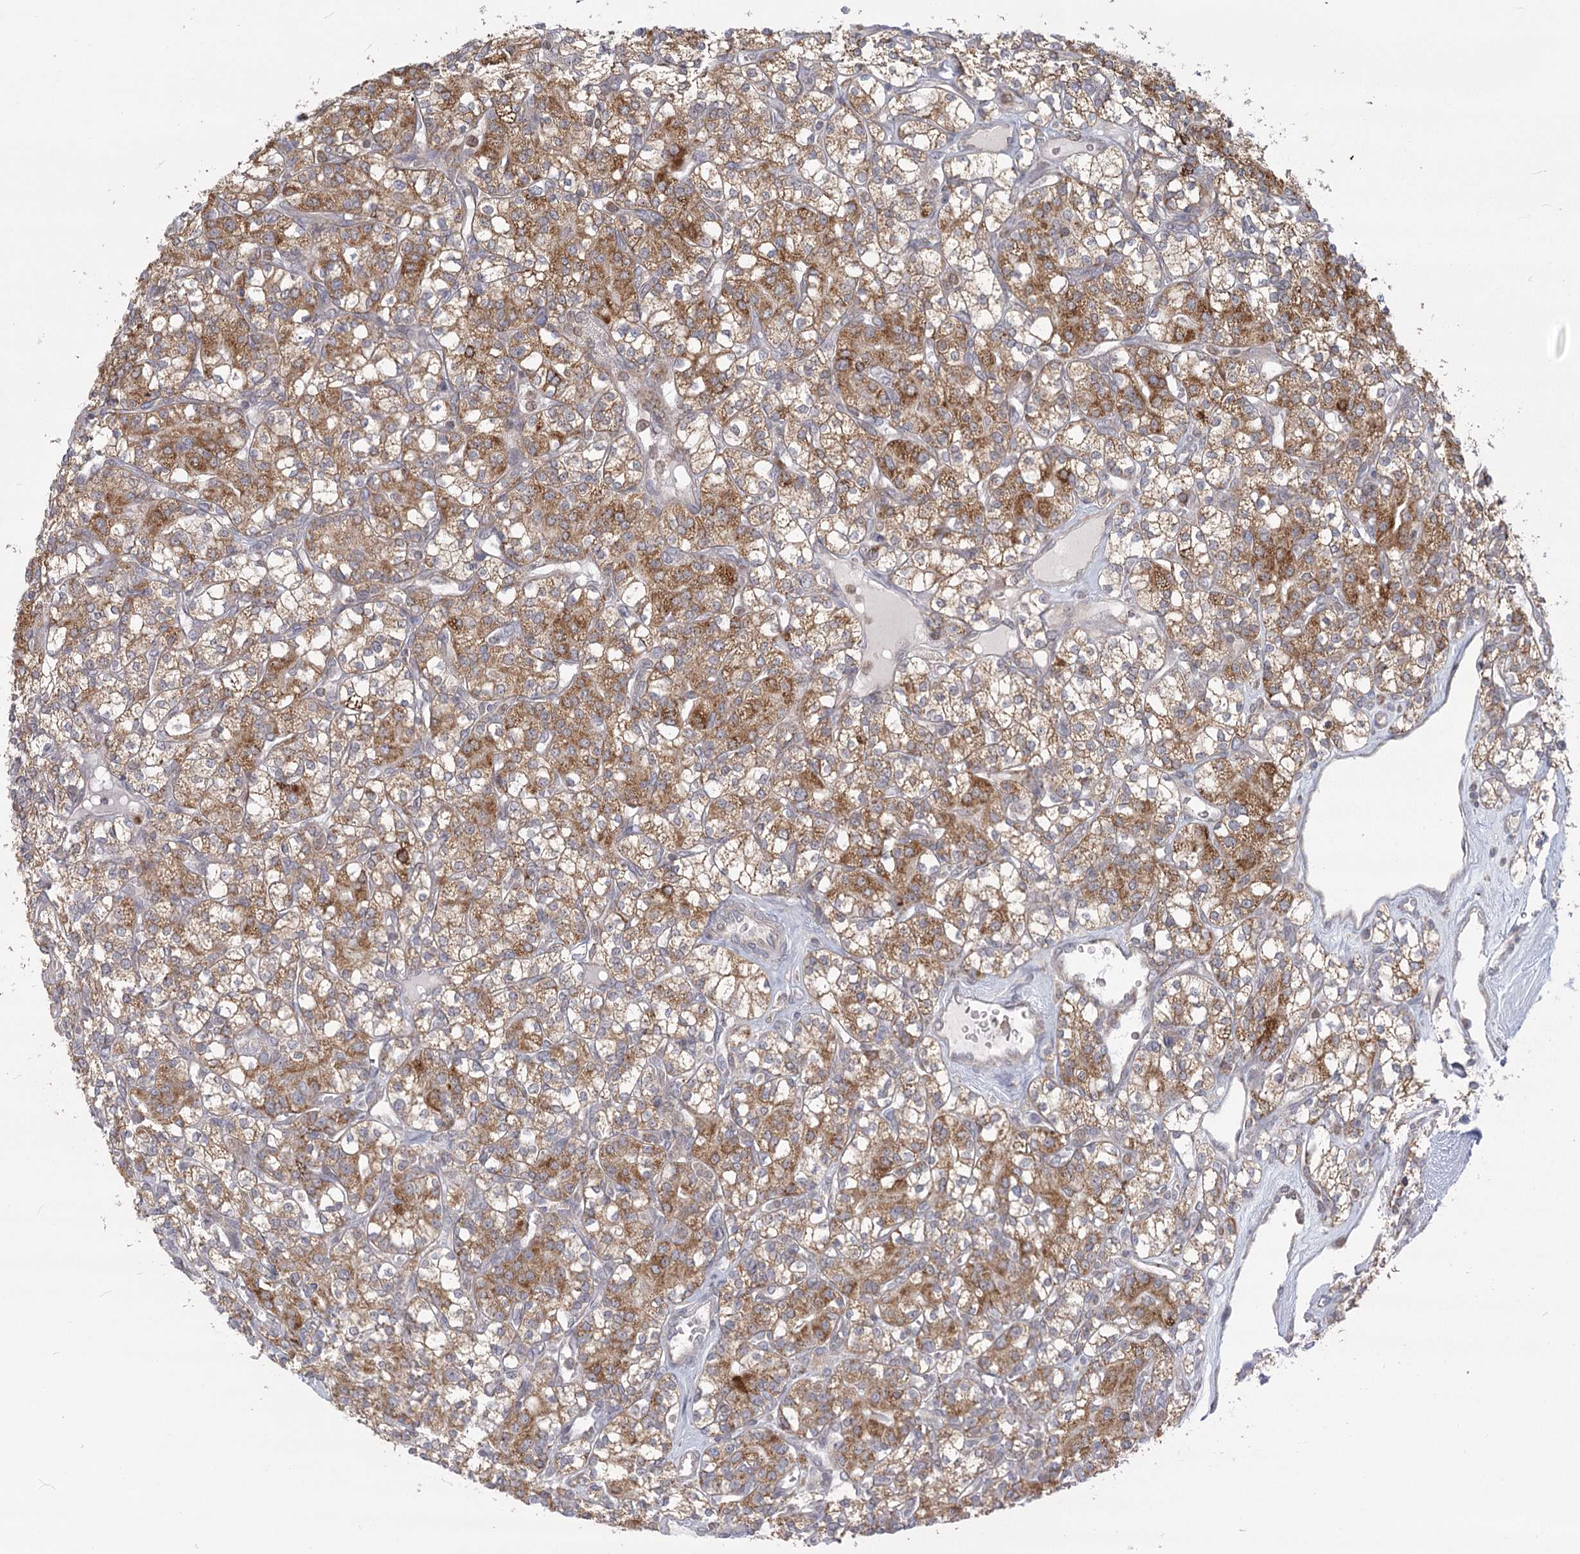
{"staining": {"intensity": "moderate", "quantity": ">75%", "location": "cytoplasmic/membranous"}, "tissue": "renal cancer", "cell_type": "Tumor cells", "image_type": "cancer", "snomed": [{"axis": "morphology", "description": "Adenocarcinoma, NOS"}, {"axis": "topography", "description": "Kidney"}], "caption": "This histopathology image exhibits renal adenocarcinoma stained with immunohistochemistry to label a protein in brown. The cytoplasmic/membranous of tumor cells show moderate positivity for the protein. Nuclei are counter-stained blue.", "gene": "LACTB", "patient": {"sex": "male", "age": 77}}